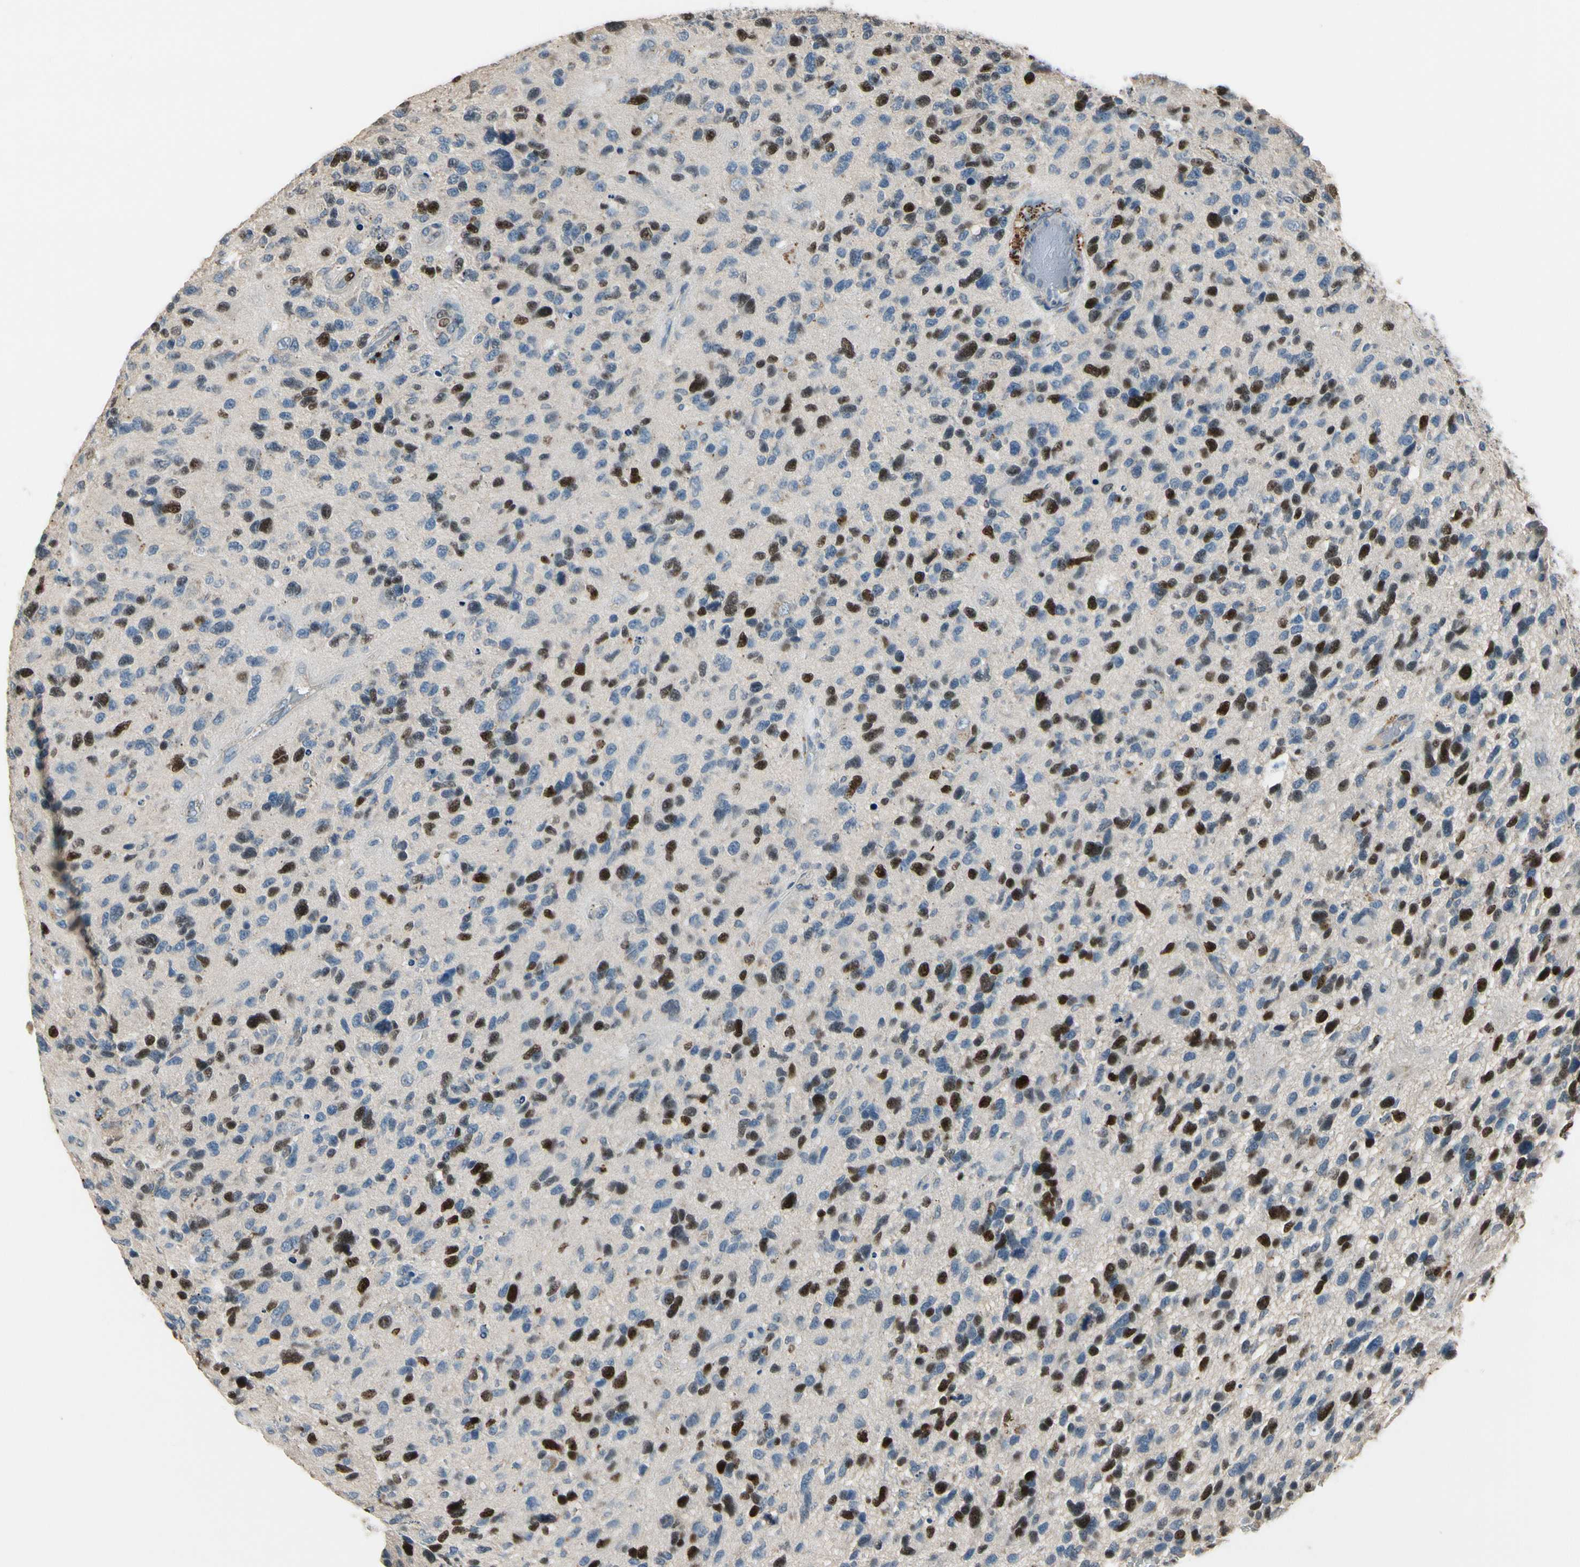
{"staining": {"intensity": "strong", "quantity": "<25%", "location": "nuclear"}, "tissue": "glioma", "cell_type": "Tumor cells", "image_type": "cancer", "snomed": [{"axis": "morphology", "description": "Glioma, malignant, High grade"}, {"axis": "topography", "description": "Brain"}], "caption": "Tumor cells show strong nuclear expression in approximately <25% of cells in malignant glioma (high-grade).", "gene": "ZKSCAN4", "patient": {"sex": "female", "age": 58}}